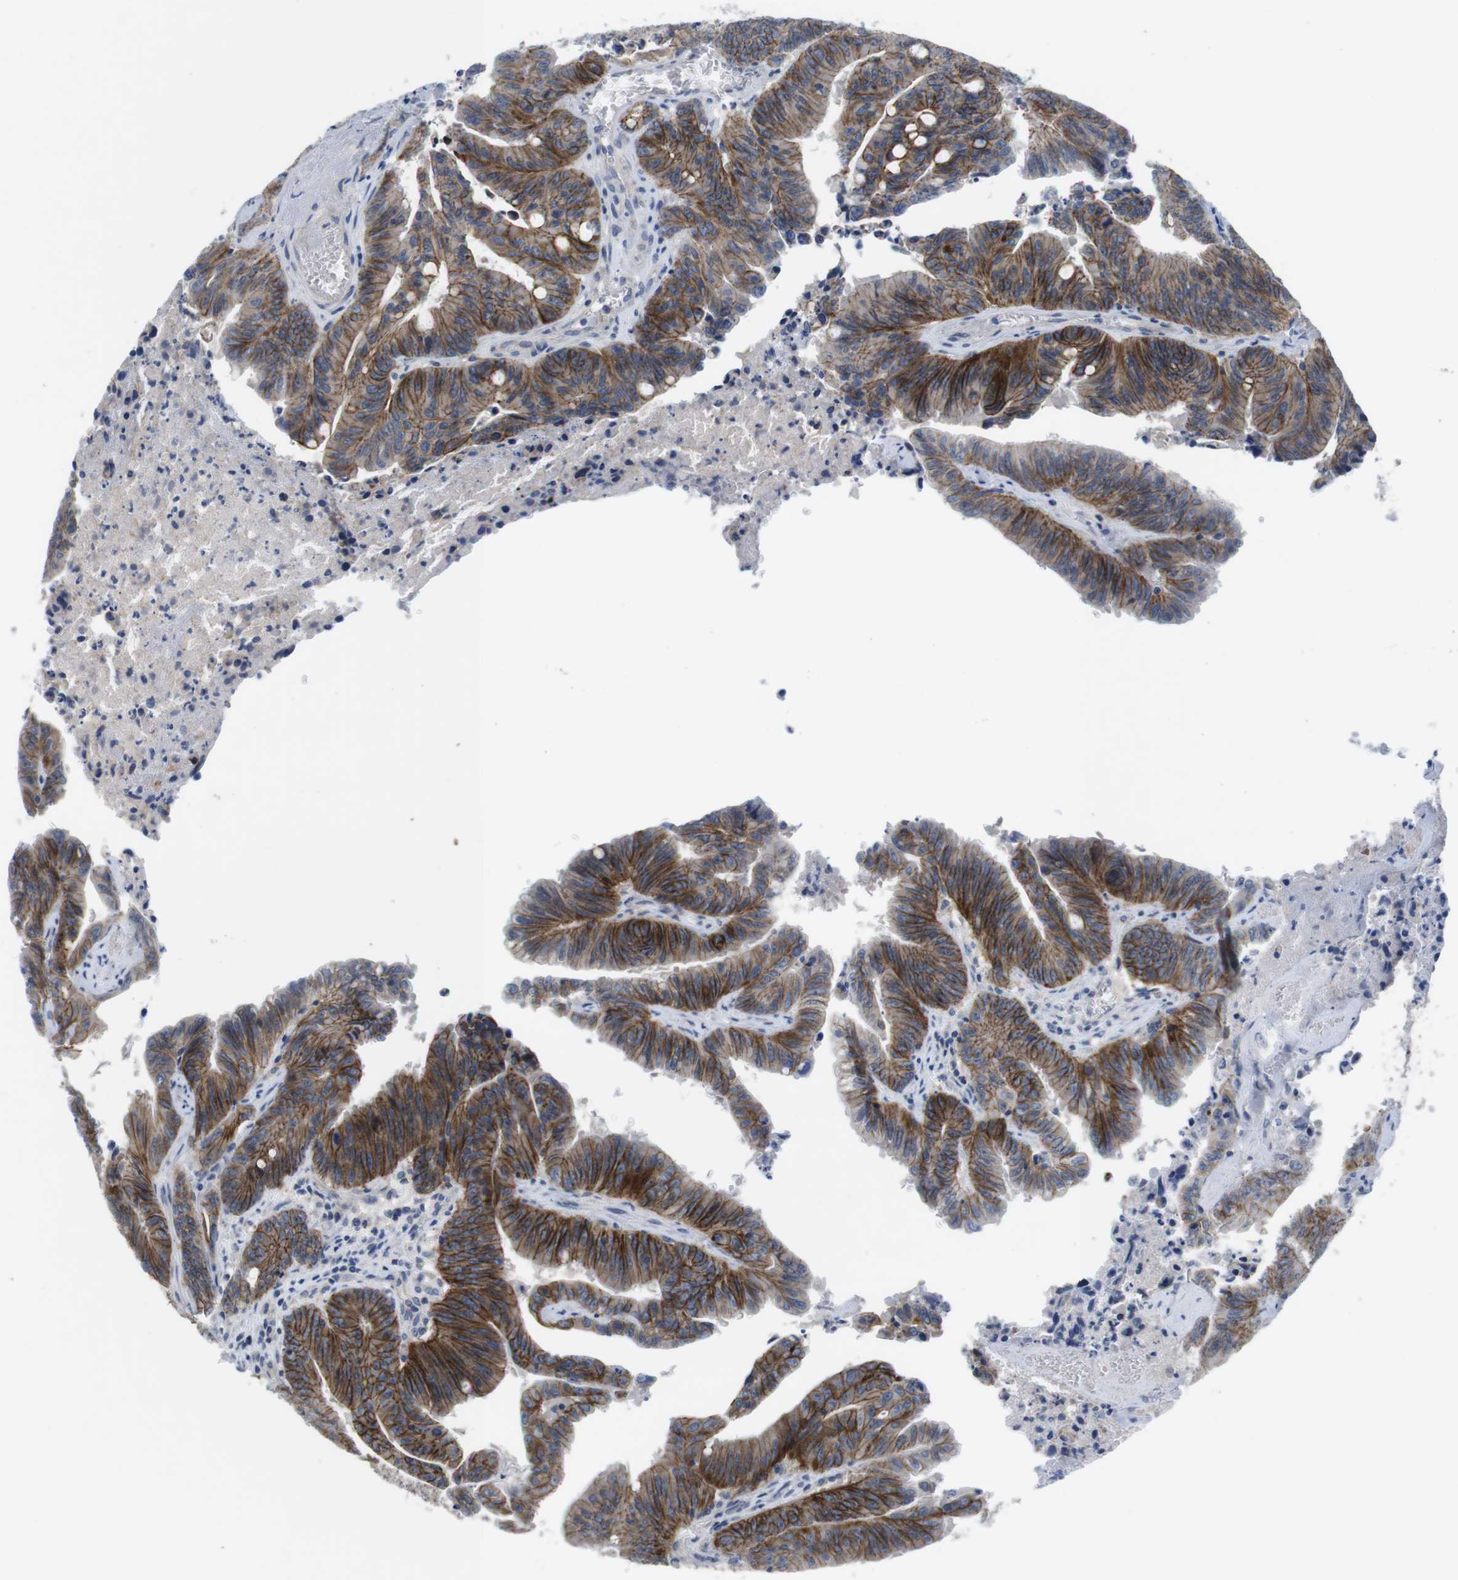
{"staining": {"intensity": "strong", "quantity": ">75%", "location": "cytoplasmic/membranous"}, "tissue": "colorectal cancer", "cell_type": "Tumor cells", "image_type": "cancer", "snomed": [{"axis": "morphology", "description": "Adenocarcinoma, NOS"}, {"axis": "topography", "description": "Colon"}], "caption": "Immunohistochemical staining of adenocarcinoma (colorectal) displays high levels of strong cytoplasmic/membranous expression in about >75% of tumor cells.", "gene": "SCRIB", "patient": {"sex": "male", "age": 45}}